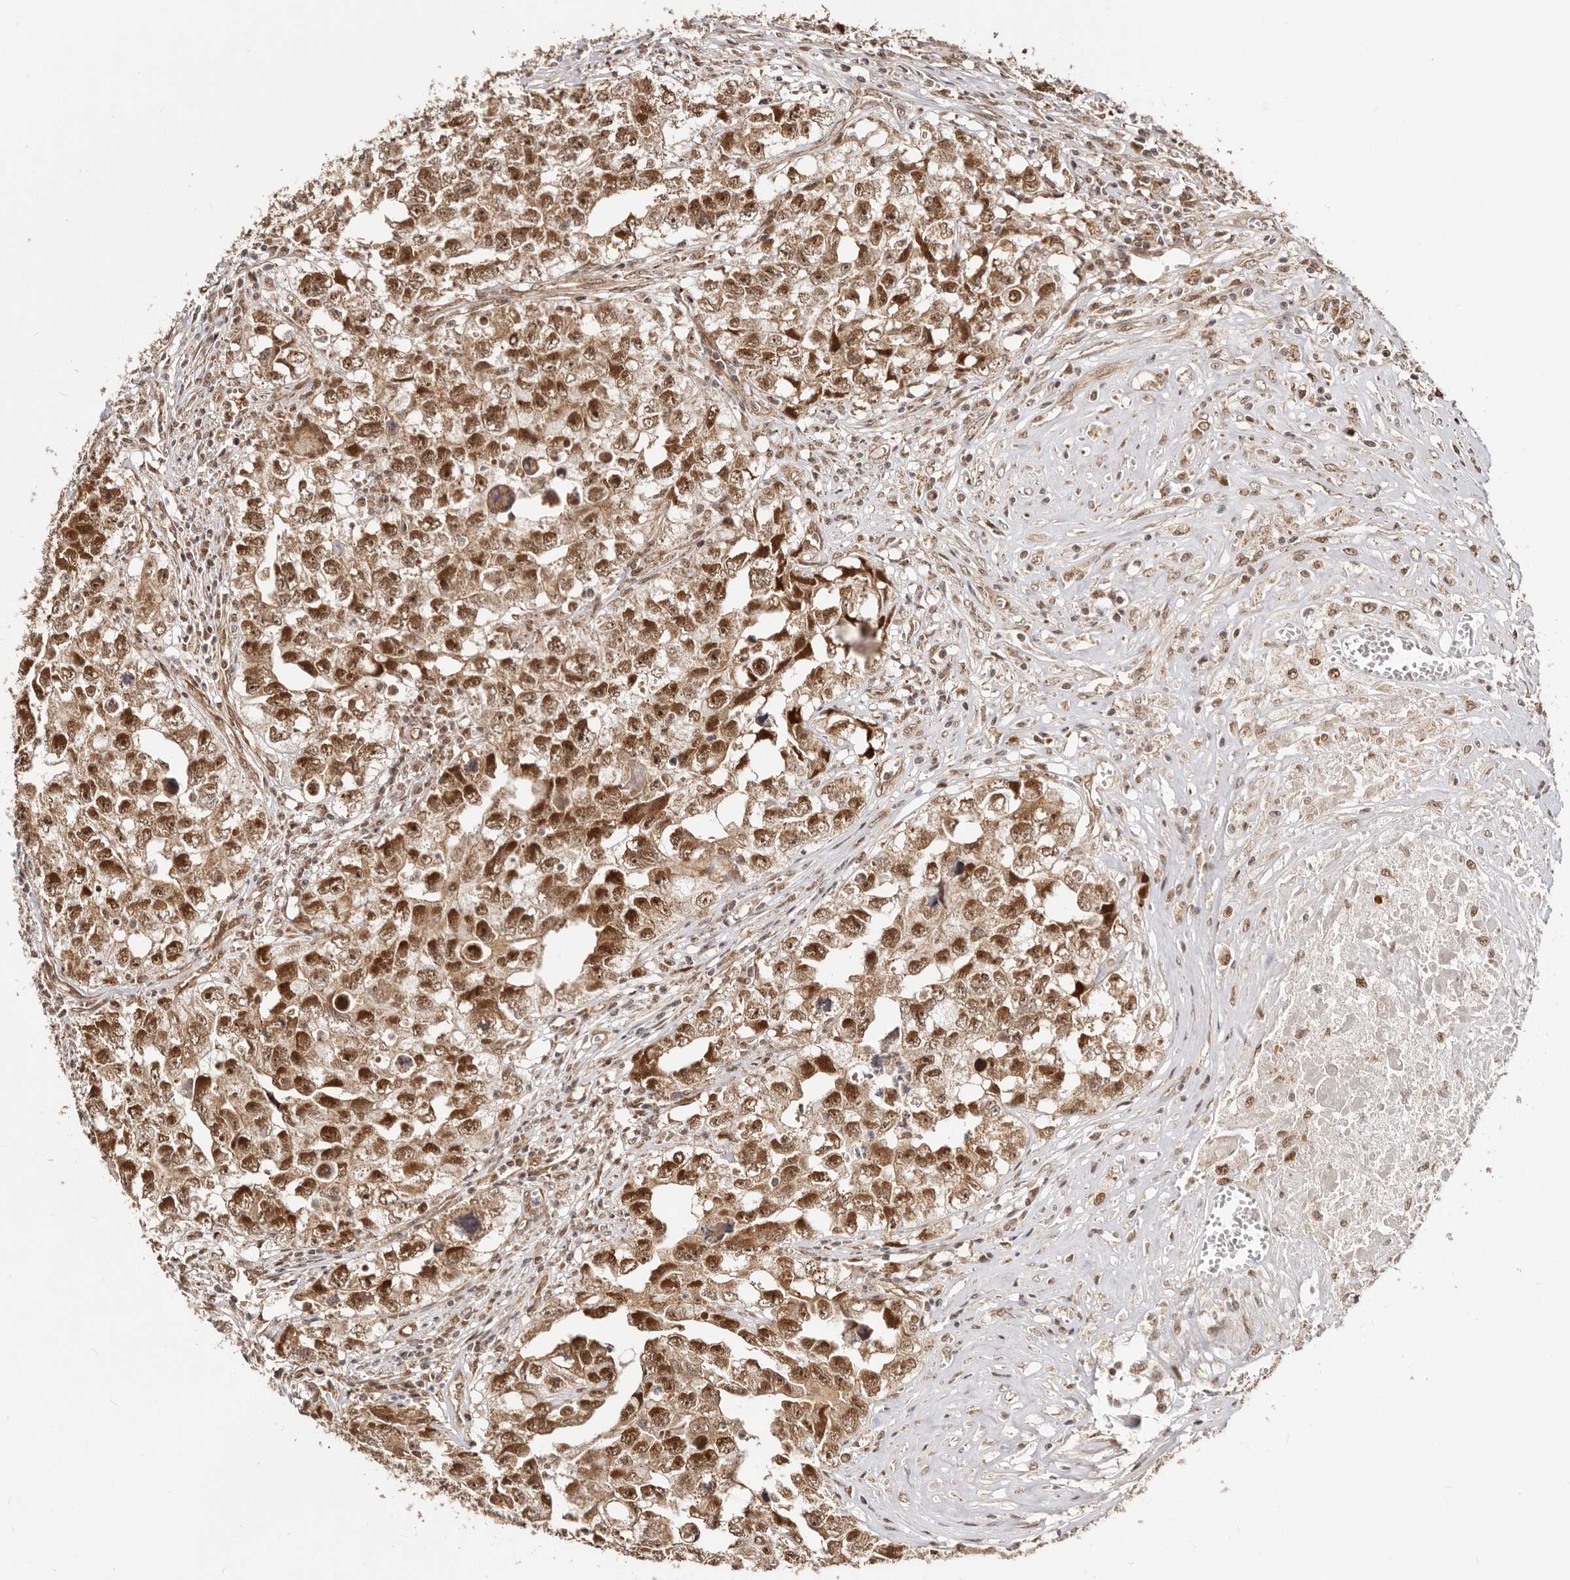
{"staining": {"intensity": "strong", "quantity": ">75%", "location": "cytoplasmic/membranous,nuclear"}, "tissue": "testis cancer", "cell_type": "Tumor cells", "image_type": "cancer", "snomed": [{"axis": "morphology", "description": "Seminoma, NOS"}, {"axis": "morphology", "description": "Carcinoma, Embryonal, NOS"}, {"axis": "topography", "description": "Testis"}], "caption": "Protein expression analysis of human testis cancer reveals strong cytoplasmic/membranous and nuclear positivity in approximately >75% of tumor cells.", "gene": "SEC14L1", "patient": {"sex": "male", "age": 43}}